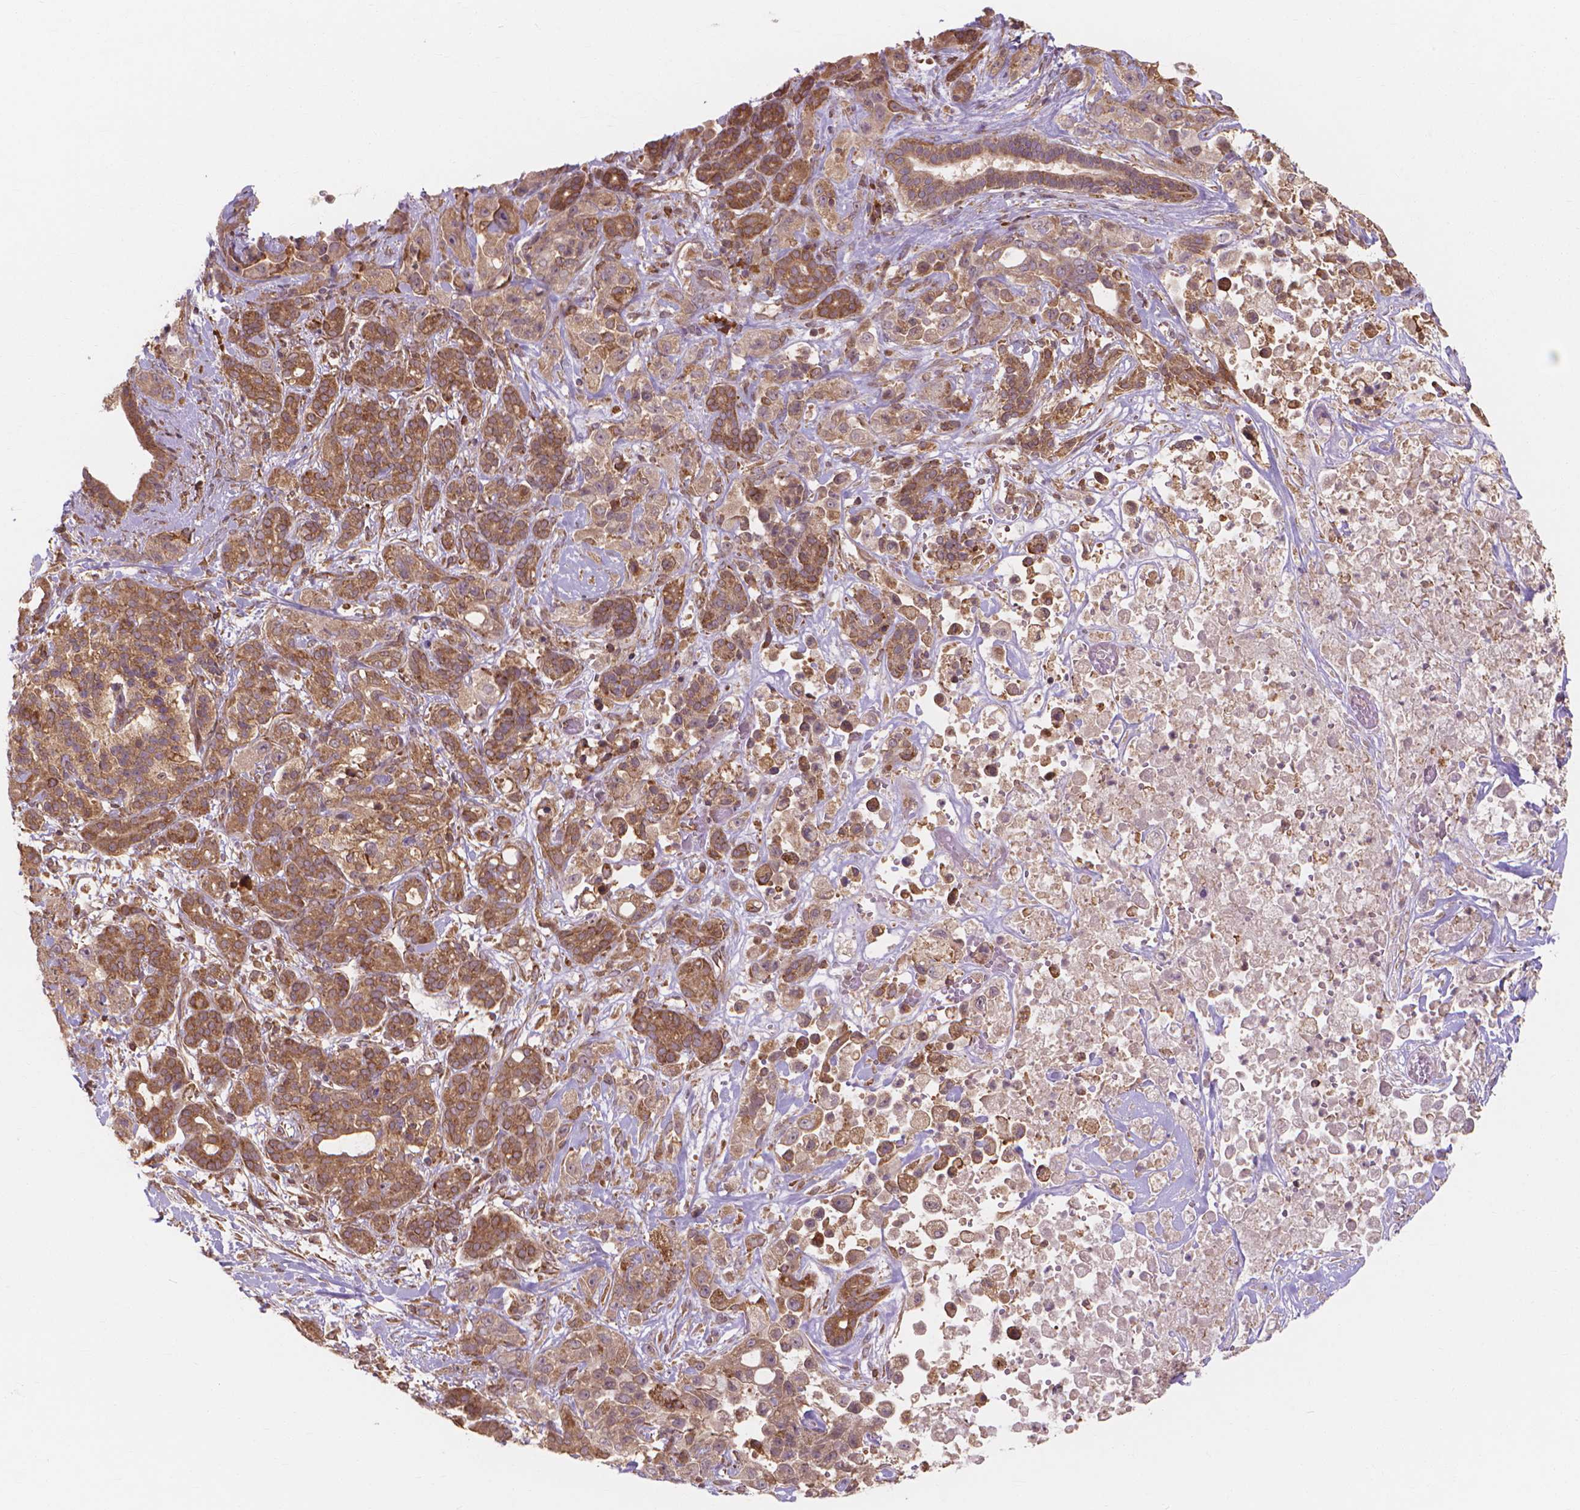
{"staining": {"intensity": "moderate", "quantity": ">75%", "location": "cytoplasmic/membranous"}, "tissue": "pancreatic cancer", "cell_type": "Tumor cells", "image_type": "cancer", "snomed": [{"axis": "morphology", "description": "Adenocarcinoma, NOS"}, {"axis": "topography", "description": "Pancreas"}], "caption": "This is a histology image of immunohistochemistry (IHC) staining of pancreatic cancer, which shows moderate staining in the cytoplasmic/membranous of tumor cells.", "gene": "TAB2", "patient": {"sex": "male", "age": 44}}